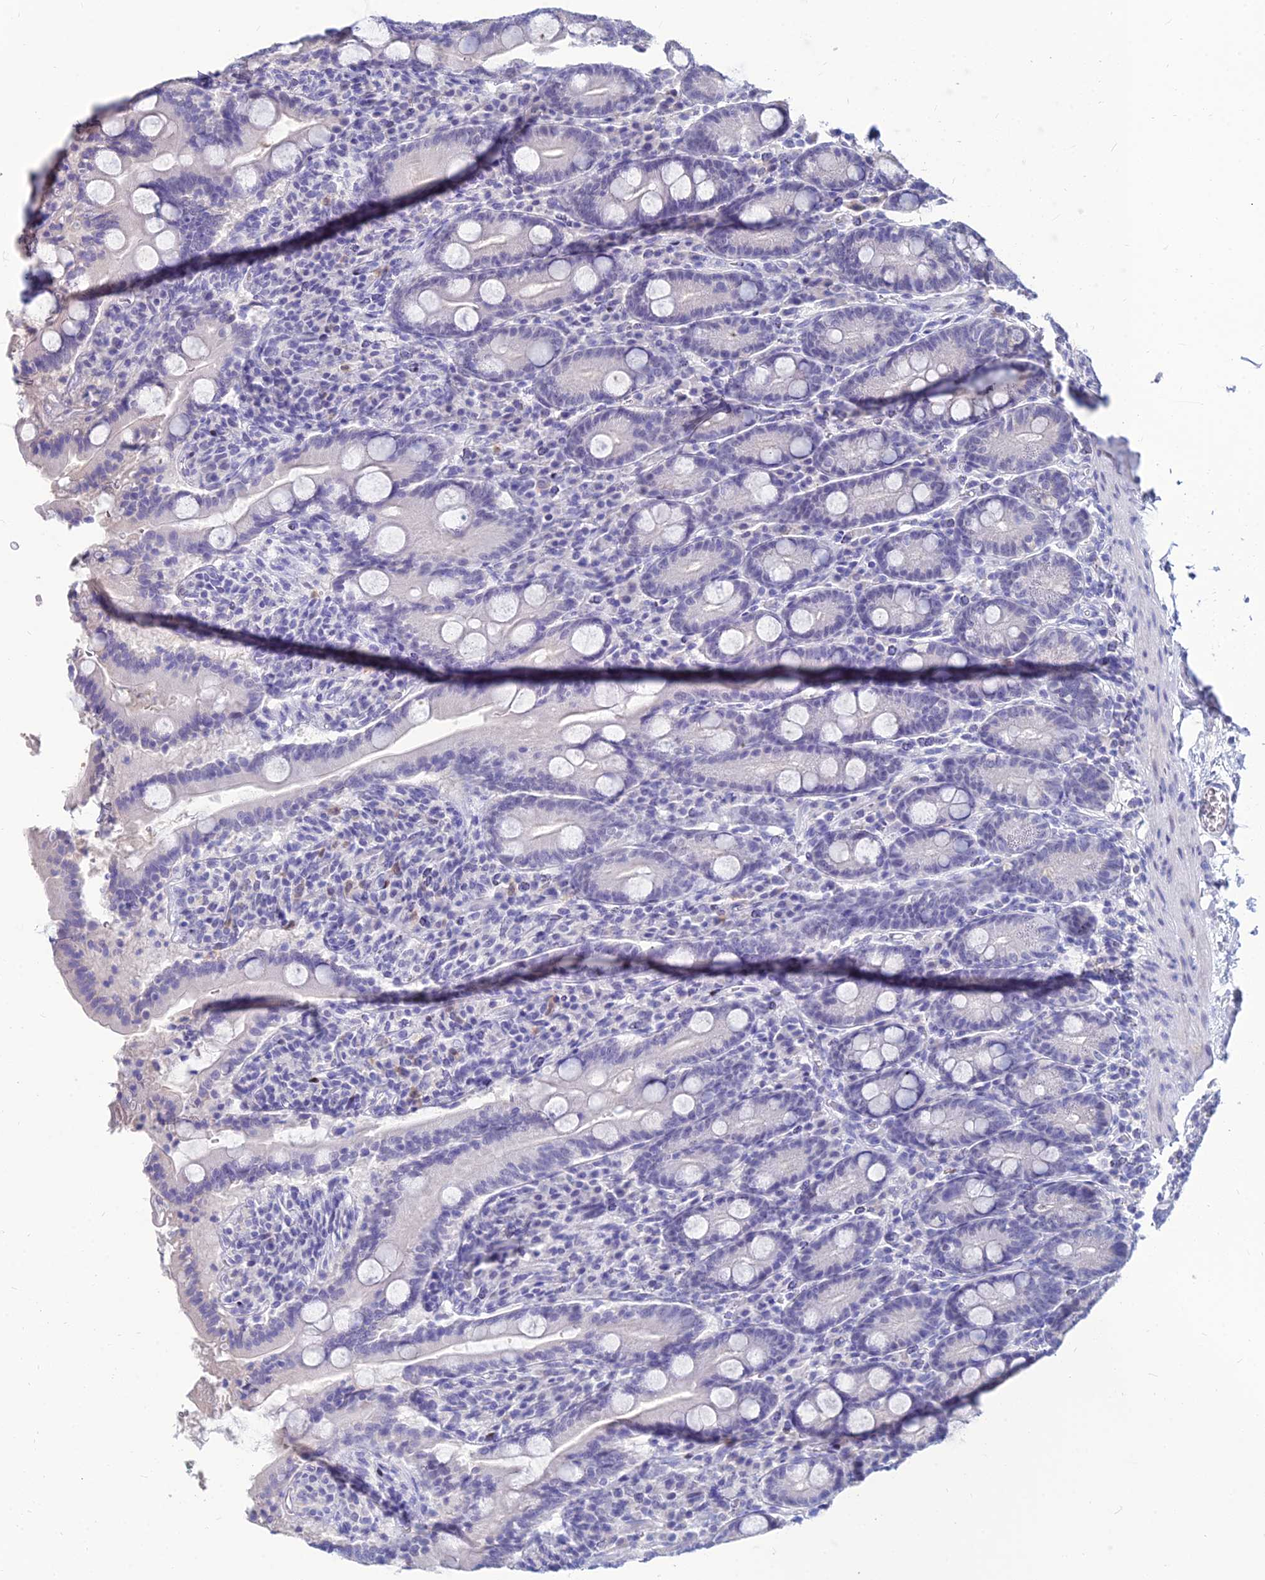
{"staining": {"intensity": "negative", "quantity": "none", "location": "none"}, "tissue": "duodenum", "cell_type": "Glandular cells", "image_type": "normal", "snomed": [{"axis": "morphology", "description": "Normal tissue, NOS"}, {"axis": "topography", "description": "Duodenum"}], "caption": "This image is of unremarkable duodenum stained with immunohistochemistry (IHC) to label a protein in brown with the nuclei are counter-stained blue. There is no positivity in glandular cells. The staining was performed using DAB to visualize the protein expression in brown, while the nuclei were stained in blue with hematoxylin (Magnification: 20x).", "gene": "GOLGA6A", "patient": {"sex": "male", "age": 35}}